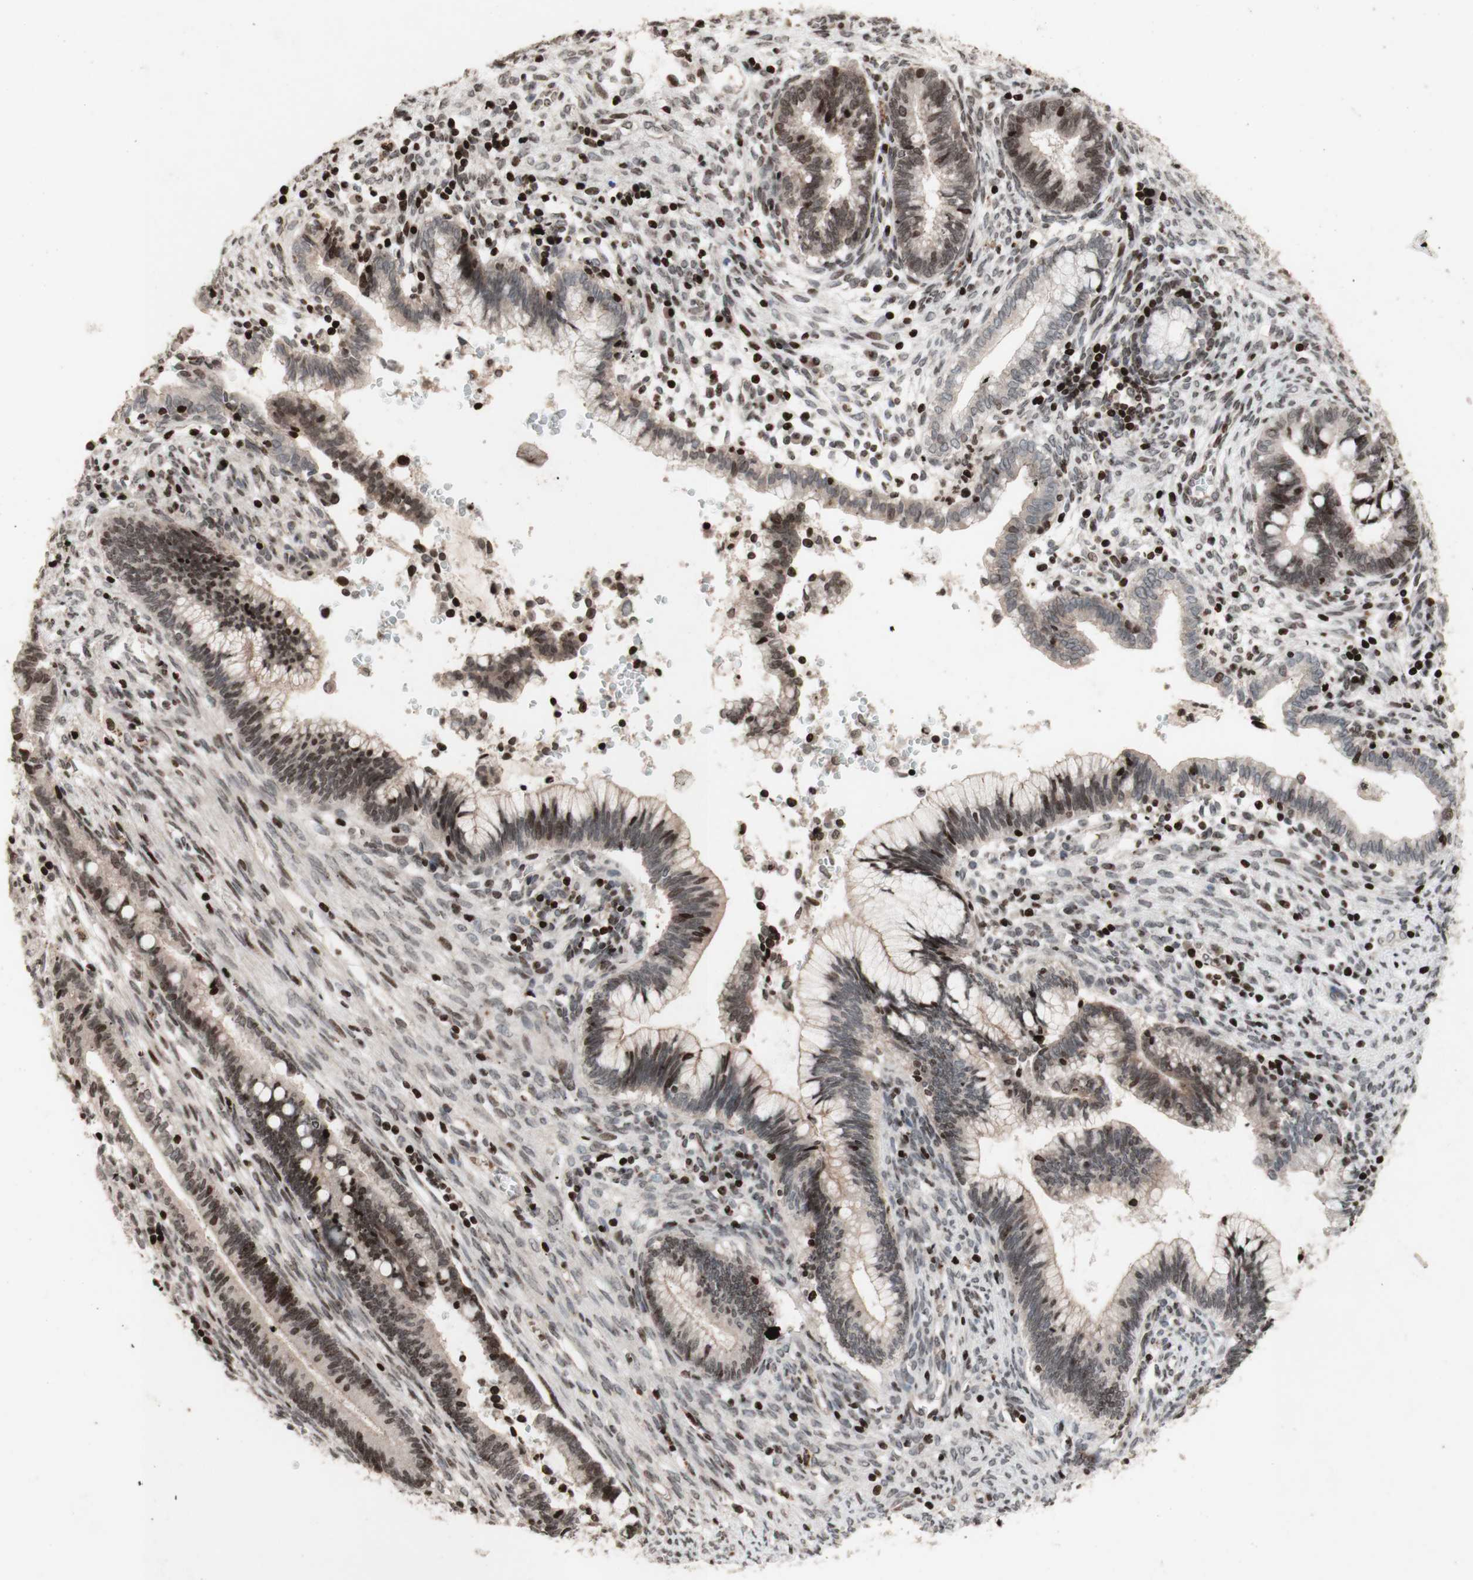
{"staining": {"intensity": "weak", "quantity": "25%-75%", "location": "cytoplasmic/membranous,nuclear"}, "tissue": "cervical cancer", "cell_type": "Tumor cells", "image_type": "cancer", "snomed": [{"axis": "morphology", "description": "Adenocarcinoma, NOS"}, {"axis": "topography", "description": "Cervix"}], "caption": "Immunohistochemical staining of cervical adenocarcinoma reveals weak cytoplasmic/membranous and nuclear protein expression in about 25%-75% of tumor cells. The staining is performed using DAB brown chromogen to label protein expression. The nuclei are counter-stained blue using hematoxylin.", "gene": "POLA1", "patient": {"sex": "female", "age": 44}}